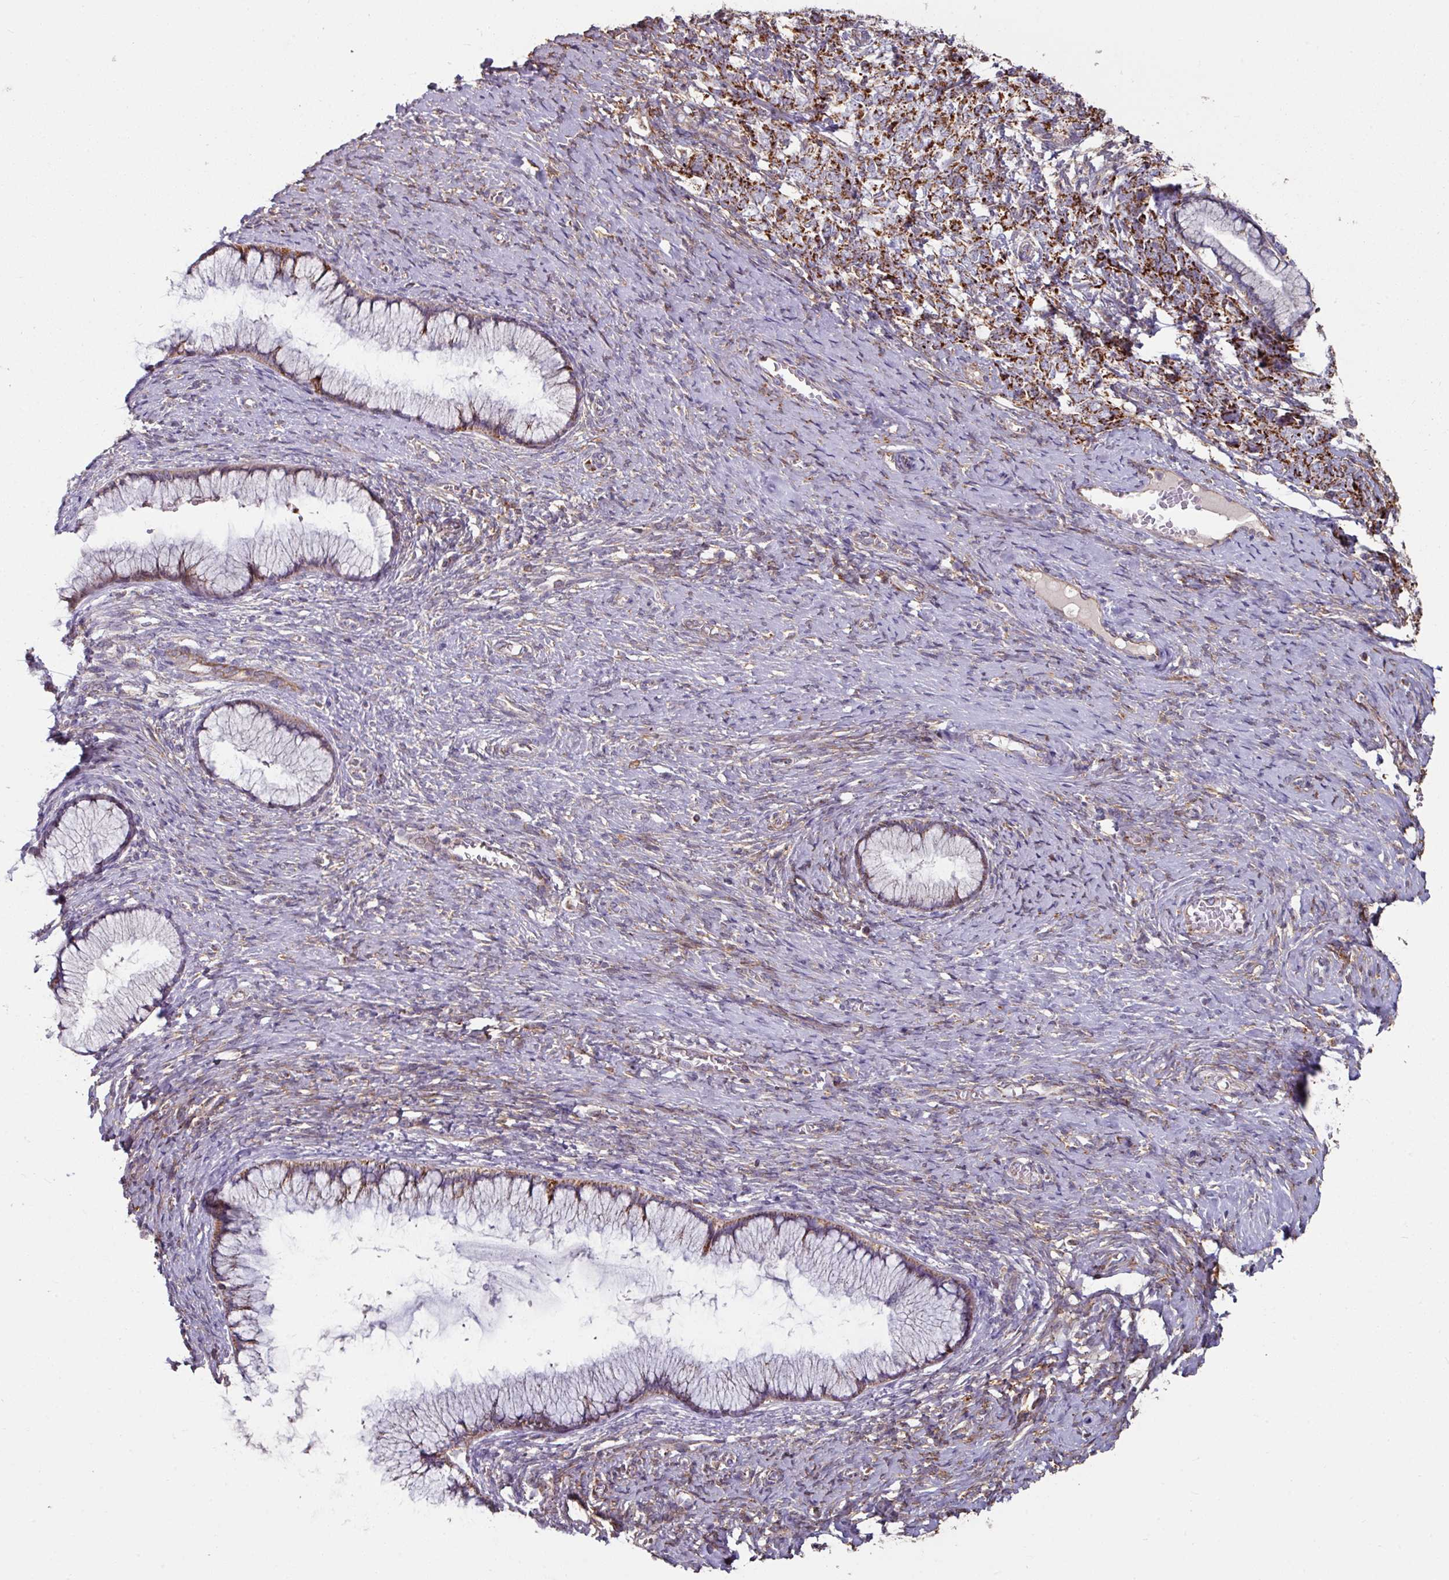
{"staining": {"intensity": "strong", "quantity": ">75%", "location": "cytoplasmic/membranous"}, "tissue": "cervical cancer", "cell_type": "Tumor cells", "image_type": "cancer", "snomed": [{"axis": "morphology", "description": "Squamous cell carcinoma, NOS"}, {"axis": "topography", "description": "Cervix"}], "caption": "This photomicrograph exhibits immunohistochemistry (IHC) staining of squamous cell carcinoma (cervical), with high strong cytoplasmic/membranous expression in approximately >75% of tumor cells.", "gene": "OR2D3", "patient": {"sex": "female", "age": 63}}